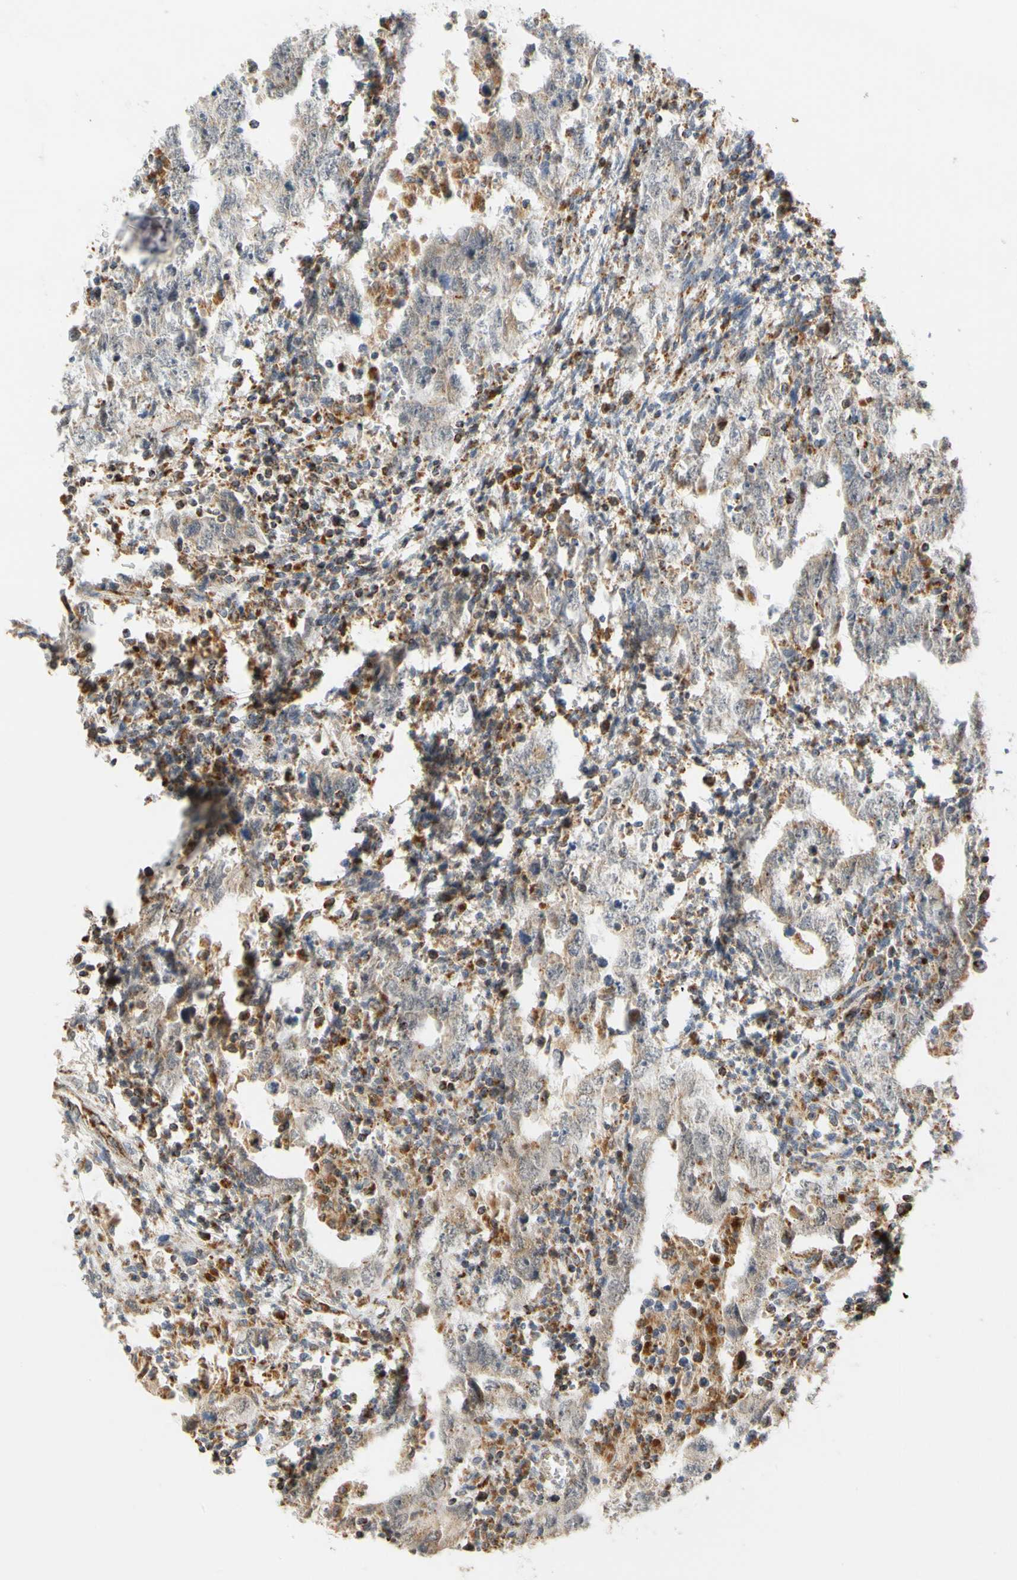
{"staining": {"intensity": "weak", "quantity": "25%-75%", "location": "cytoplasmic/membranous"}, "tissue": "testis cancer", "cell_type": "Tumor cells", "image_type": "cancer", "snomed": [{"axis": "morphology", "description": "Carcinoma, Embryonal, NOS"}, {"axis": "topography", "description": "Testis"}], "caption": "Testis cancer (embryonal carcinoma) tissue reveals weak cytoplasmic/membranous expression in about 25%-75% of tumor cells (DAB = brown stain, brightfield microscopy at high magnification).", "gene": "SFXN3", "patient": {"sex": "male", "age": 26}}